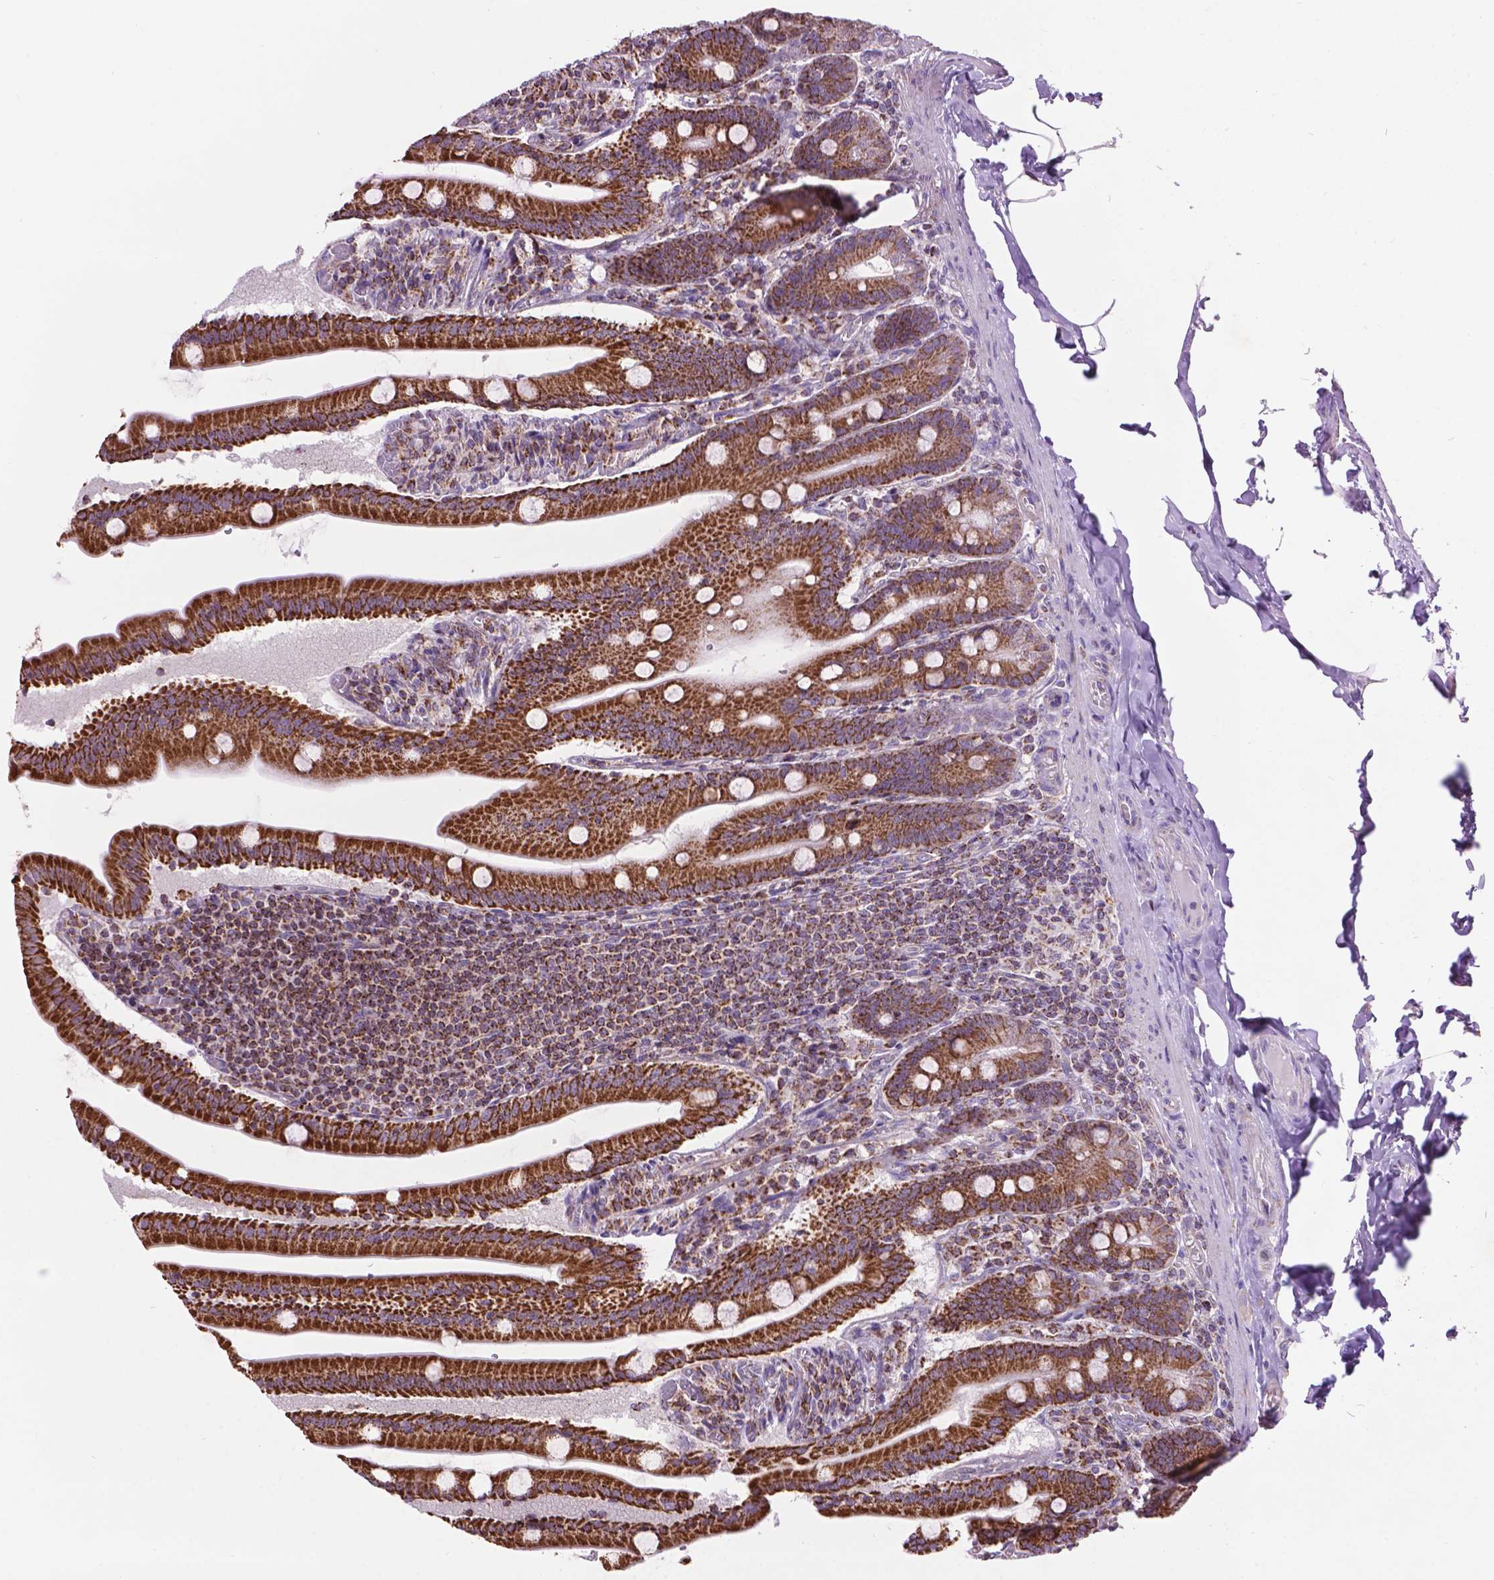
{"staining": {"intensity": "strong", "quantity": ">75%", "location": "cytoplasmic/membranous"}, "tissue": "small intestine", "cell_type": "Glandular cells", "image_type": "normal", "snomed": [{"axis": "morphology", "description": "Normal tissue, NOS"}, {"axis": "topography", "description": "Small intestine"}], "caption": "Immunohistochemical staining of normal small intestine demonstrates >75% levels of strong cytoplasmic/membranous protein positivity in about >75% of glandular cells.", "gene": "PYCR3", "patient": {"sex": "male", "age": 37}}